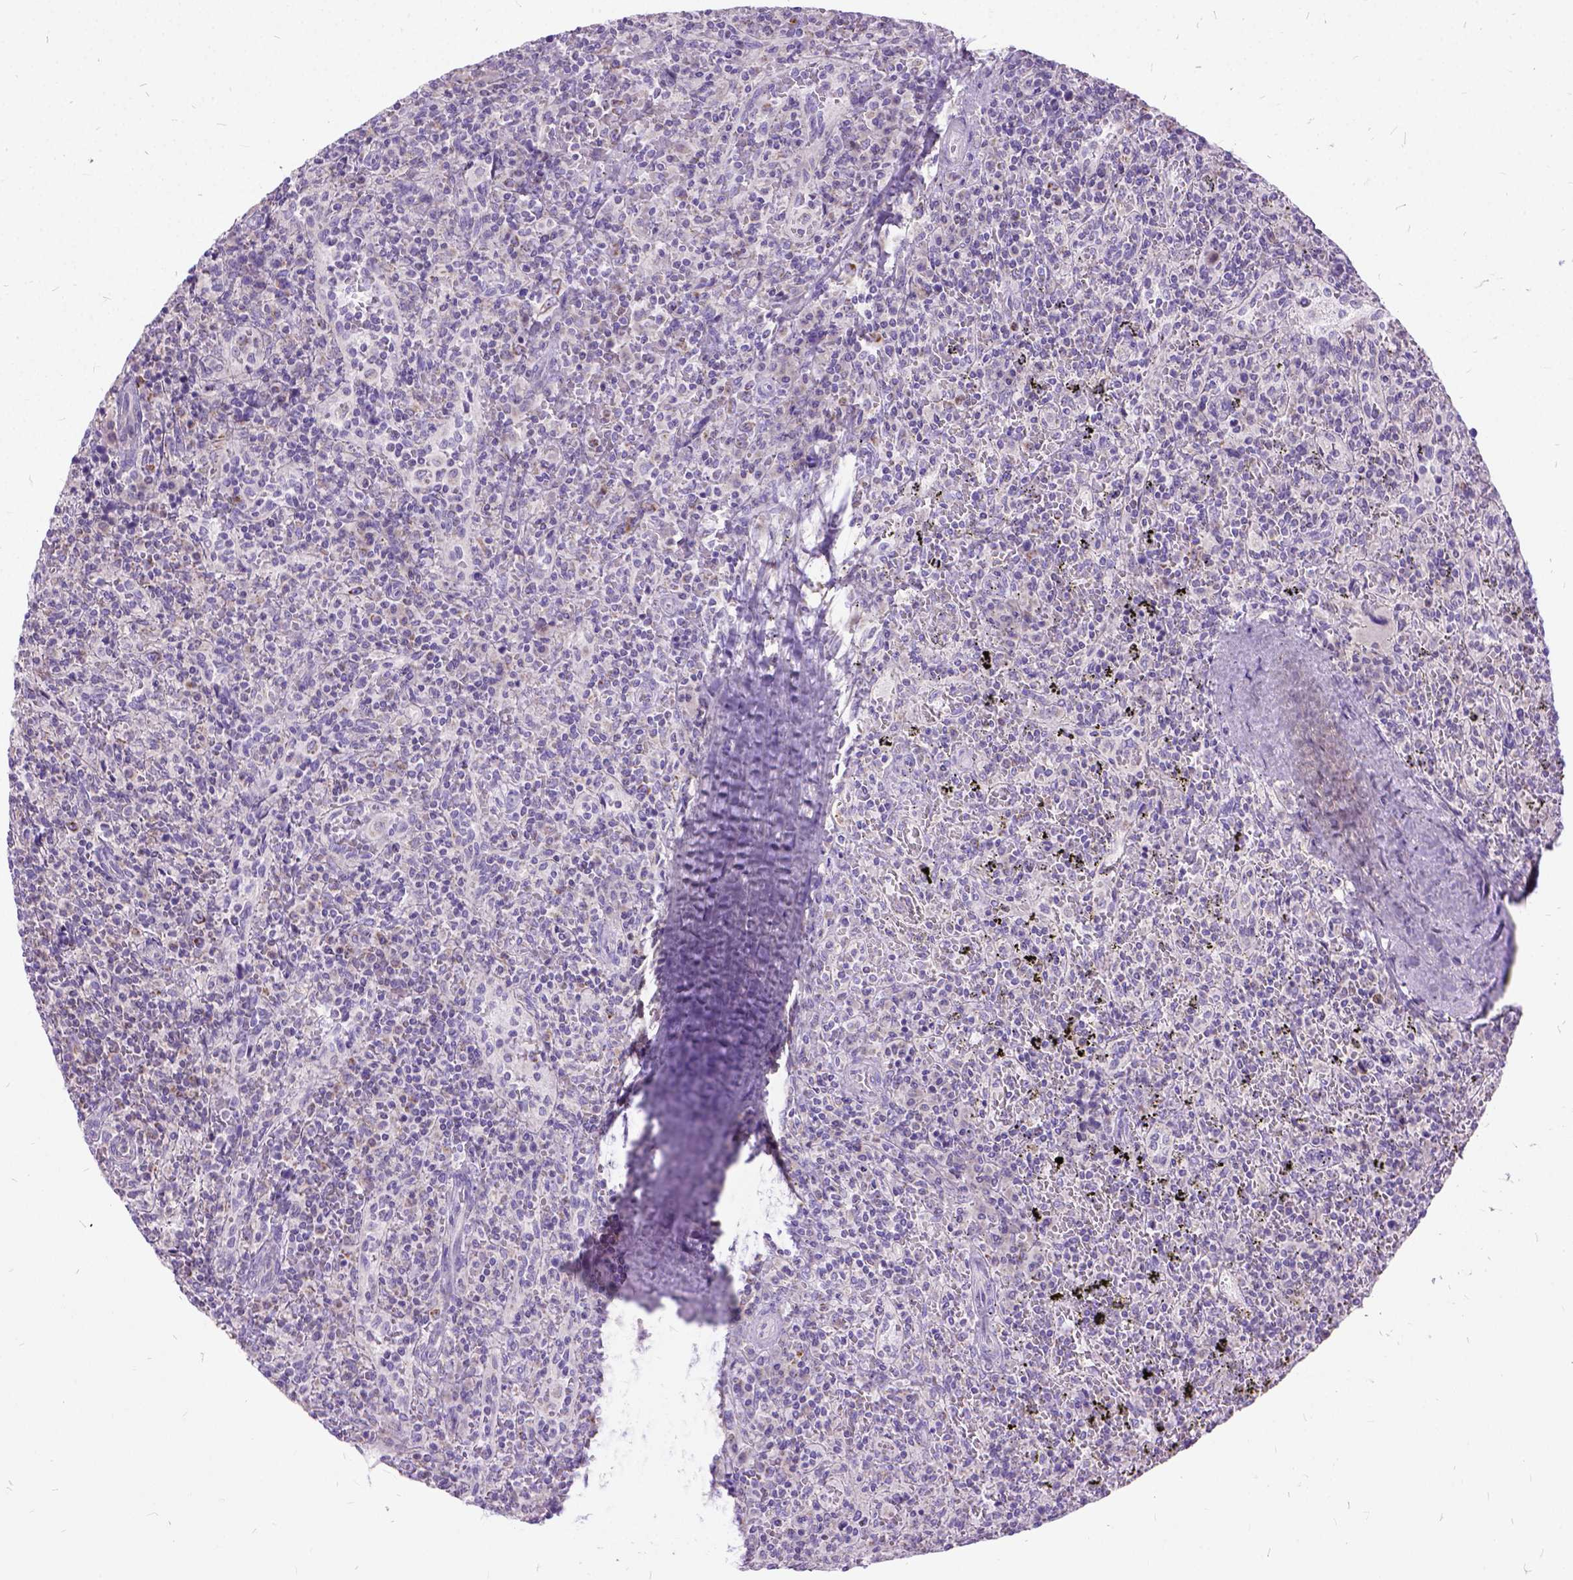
{"staining": {"intensity": "negative", "quantity": "none", "location": "none"}, "tissue": "lymphoma", "cell_type": "Tumor cells", "image_type": "cancer", "snomed": [{"axis": "morphology", "description": "Malignant lymphoma, non-Hodgkin's type, Low grade"}, {"axis": "topography", "description": "Spleen"}], "caption": "A photomicrograph of malignant lymphoma, non-Hodgkin's type (low-grade) stained for a protein reveals no brown staining in tumor cells. (DAB (3,3'-diaminobenzidine) immunohistochemistry (IHC), high magnification).", "gene": "CTAG2", "patient": {"sex": "male", "age": 62}}